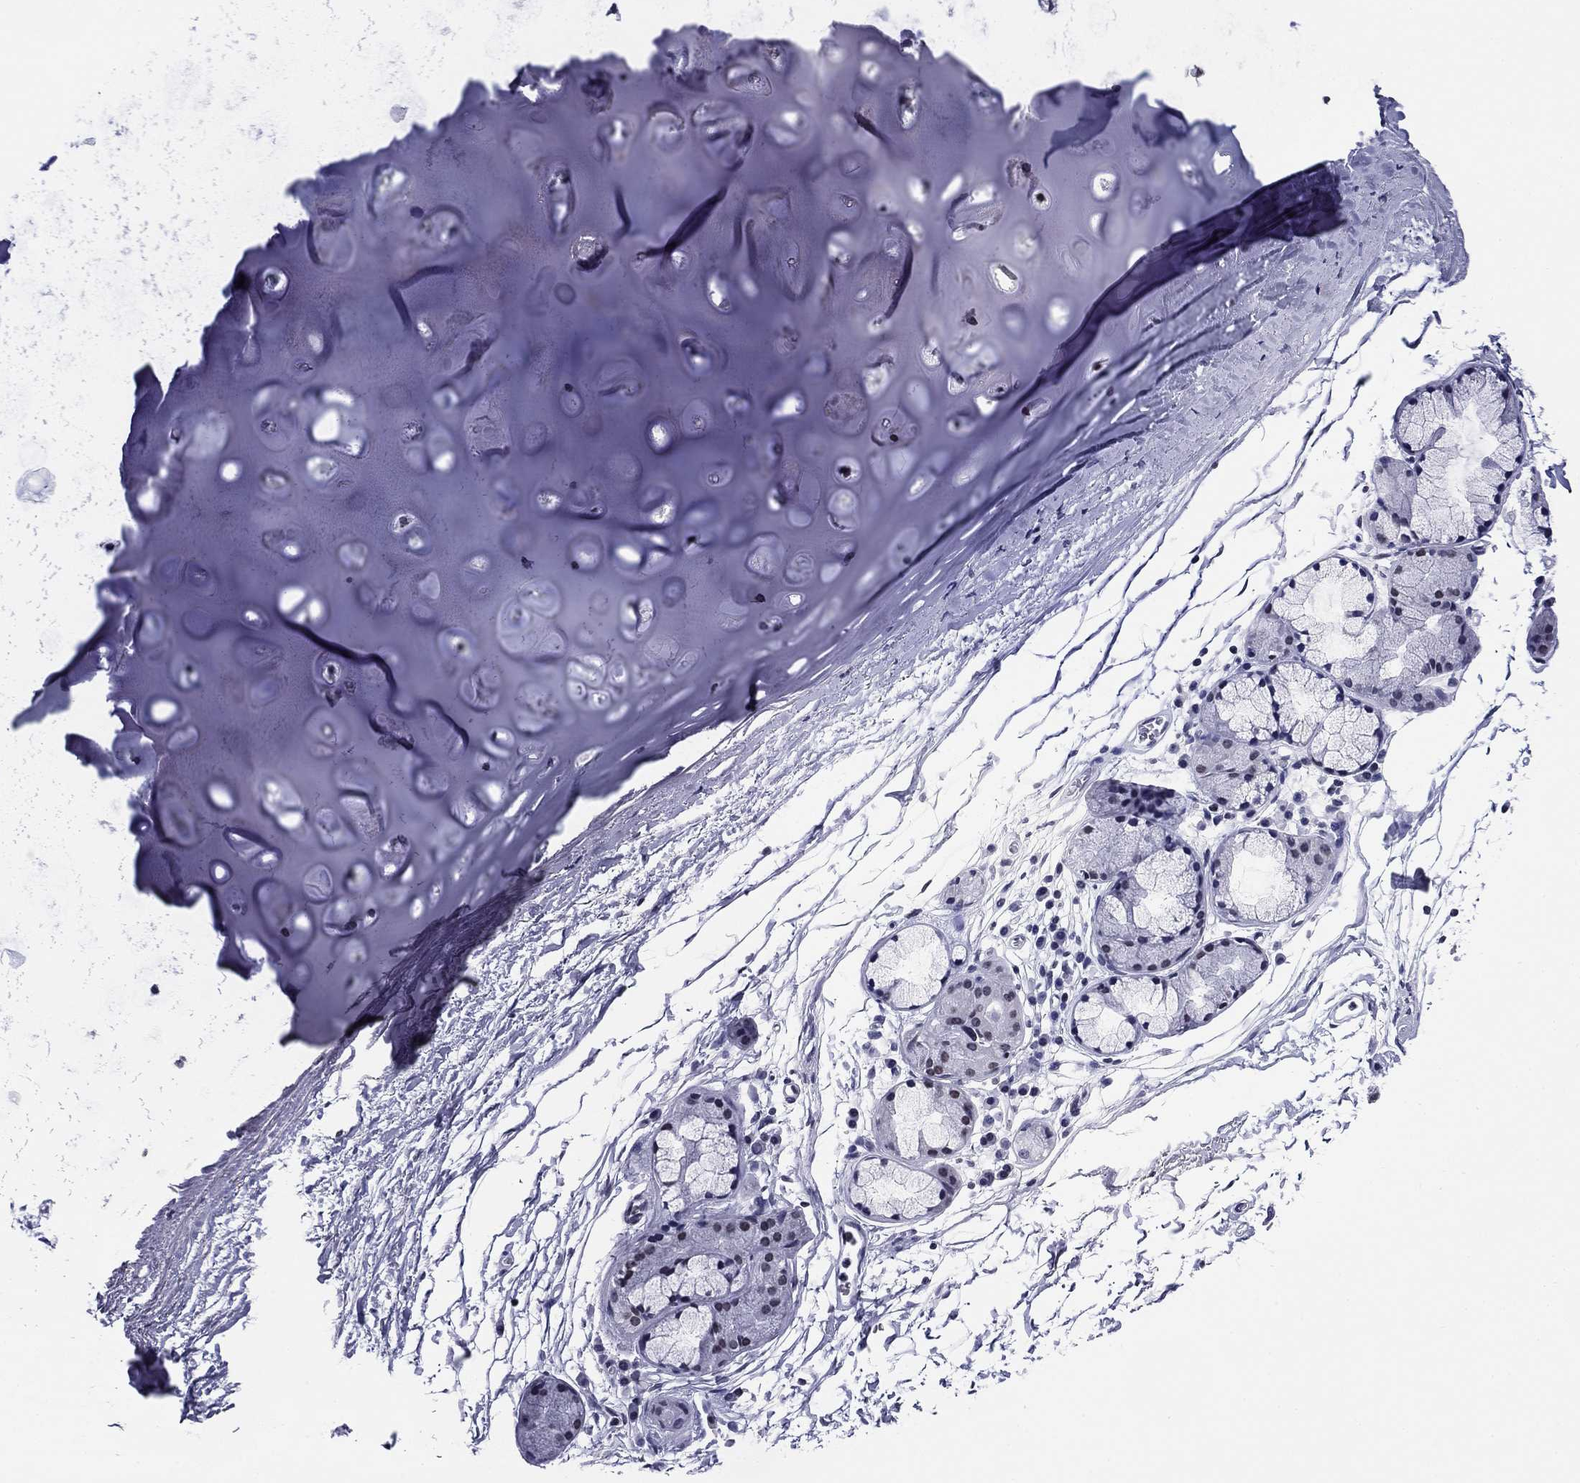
{"staining": {"intensity": "negative", "quantity": "none", "location": "none"}, "tissue": "soft tissue", "cell_type": "Chondrocytes", "image_type": "normal", "snomed": [{"axis": "morphology", "description": "Normal tissue, NOS"}, {"axis": "topography", "description": "Lymph node"}, {"axis": "topography", "description": "Bronchus"}], "caption": "Human soft tissue stained for a protein using IHC reveals no positivity in chondrocytes.", "gene": "CCDC144A", "patient": {"sex": "female", "age": 70}}